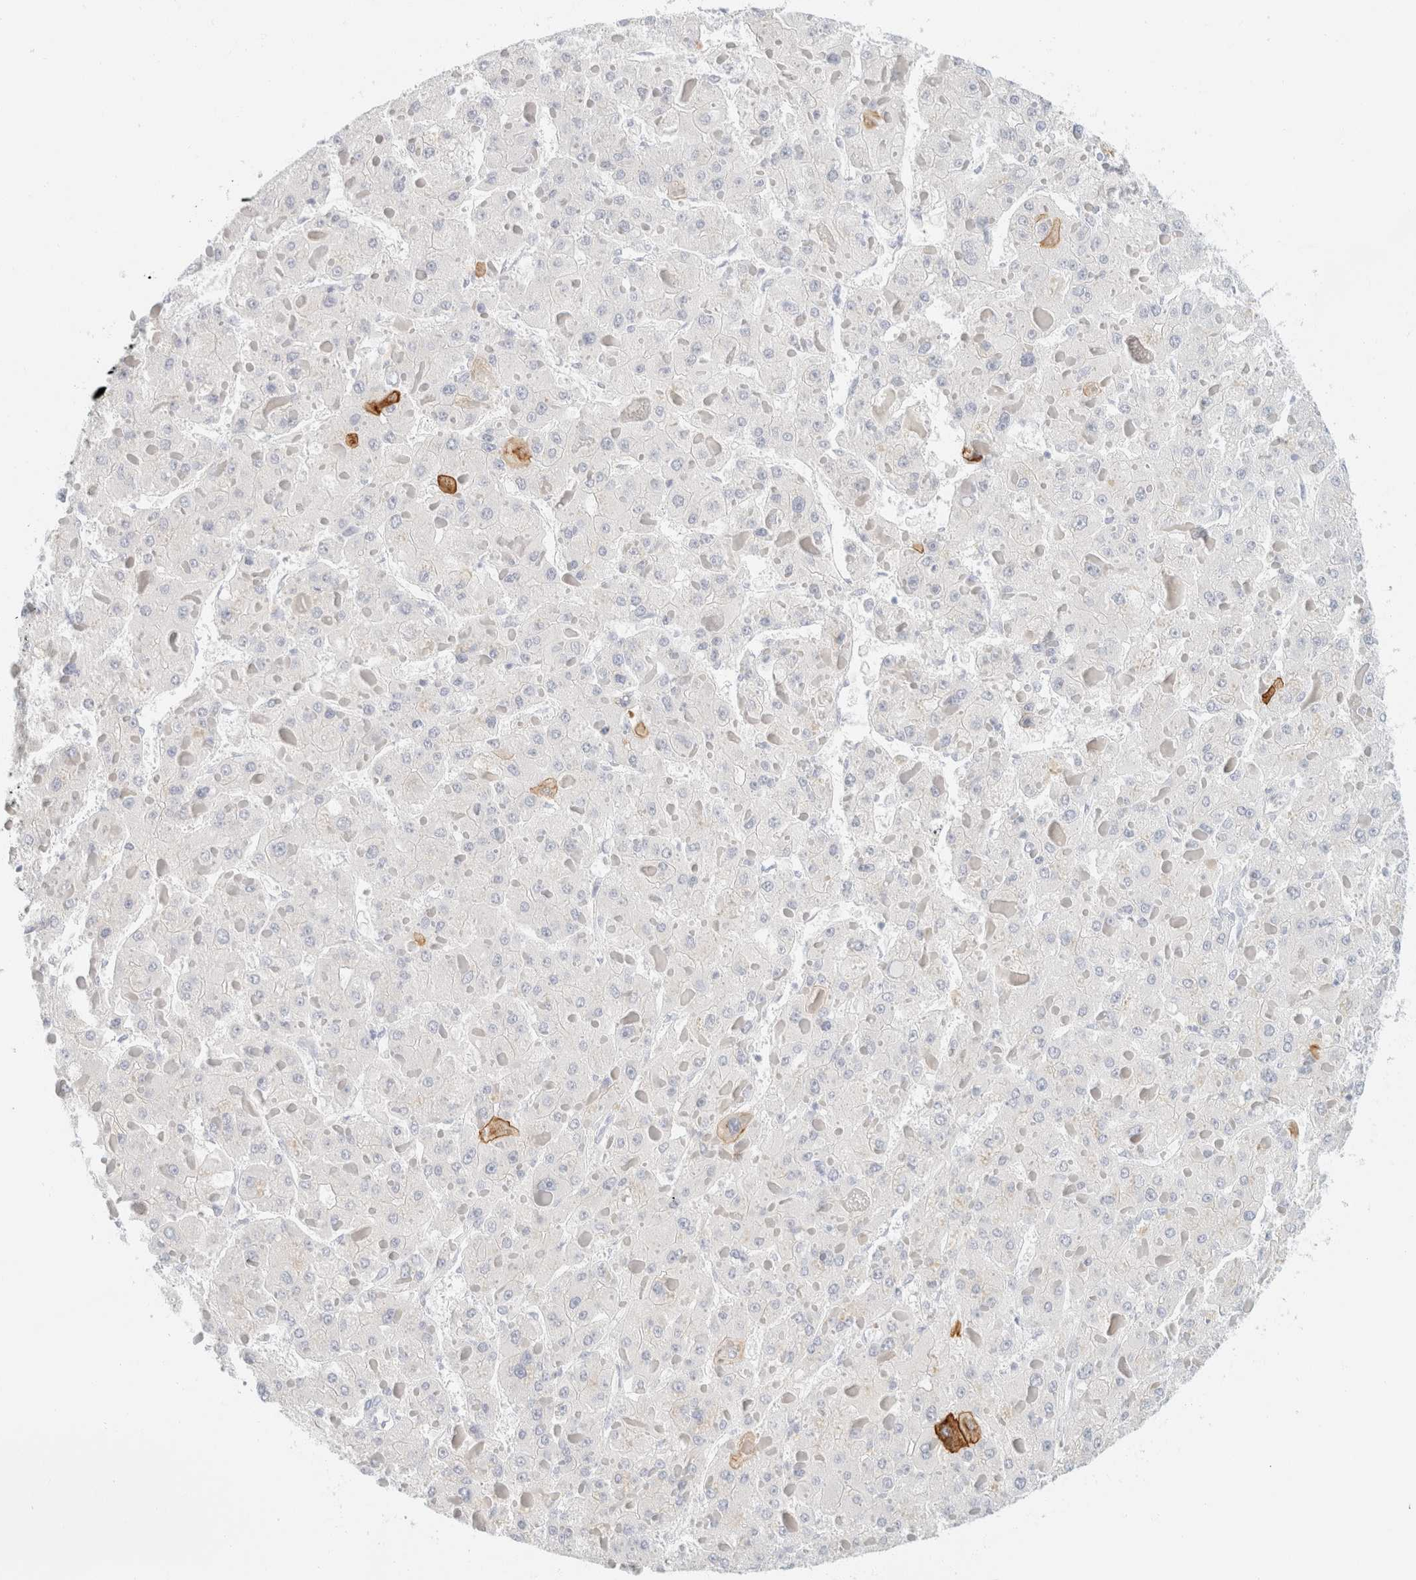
{"staining": {"intensity": "strong", "quantity": "<25%", "location": "cytoplasmic/membranous"}, "tissue": "liver cancer", "cell_type": "Tumor cells", "image_type": "cancer", "snomed": [{"axis": "morphology", "description": "Carcinoma, Hepatocellular, NOS"}, {"axis": "topography", "description": "Liver"}], "caption": "Approximately <25% of tumor cells in human hepatocellular carcinoma (liver) display strong cytoplasmic/membranous protein expression as visualized by brown immunohistochemical staining.", "gene": "KRT20", "patient": {"sex": "female", "age": 73}}